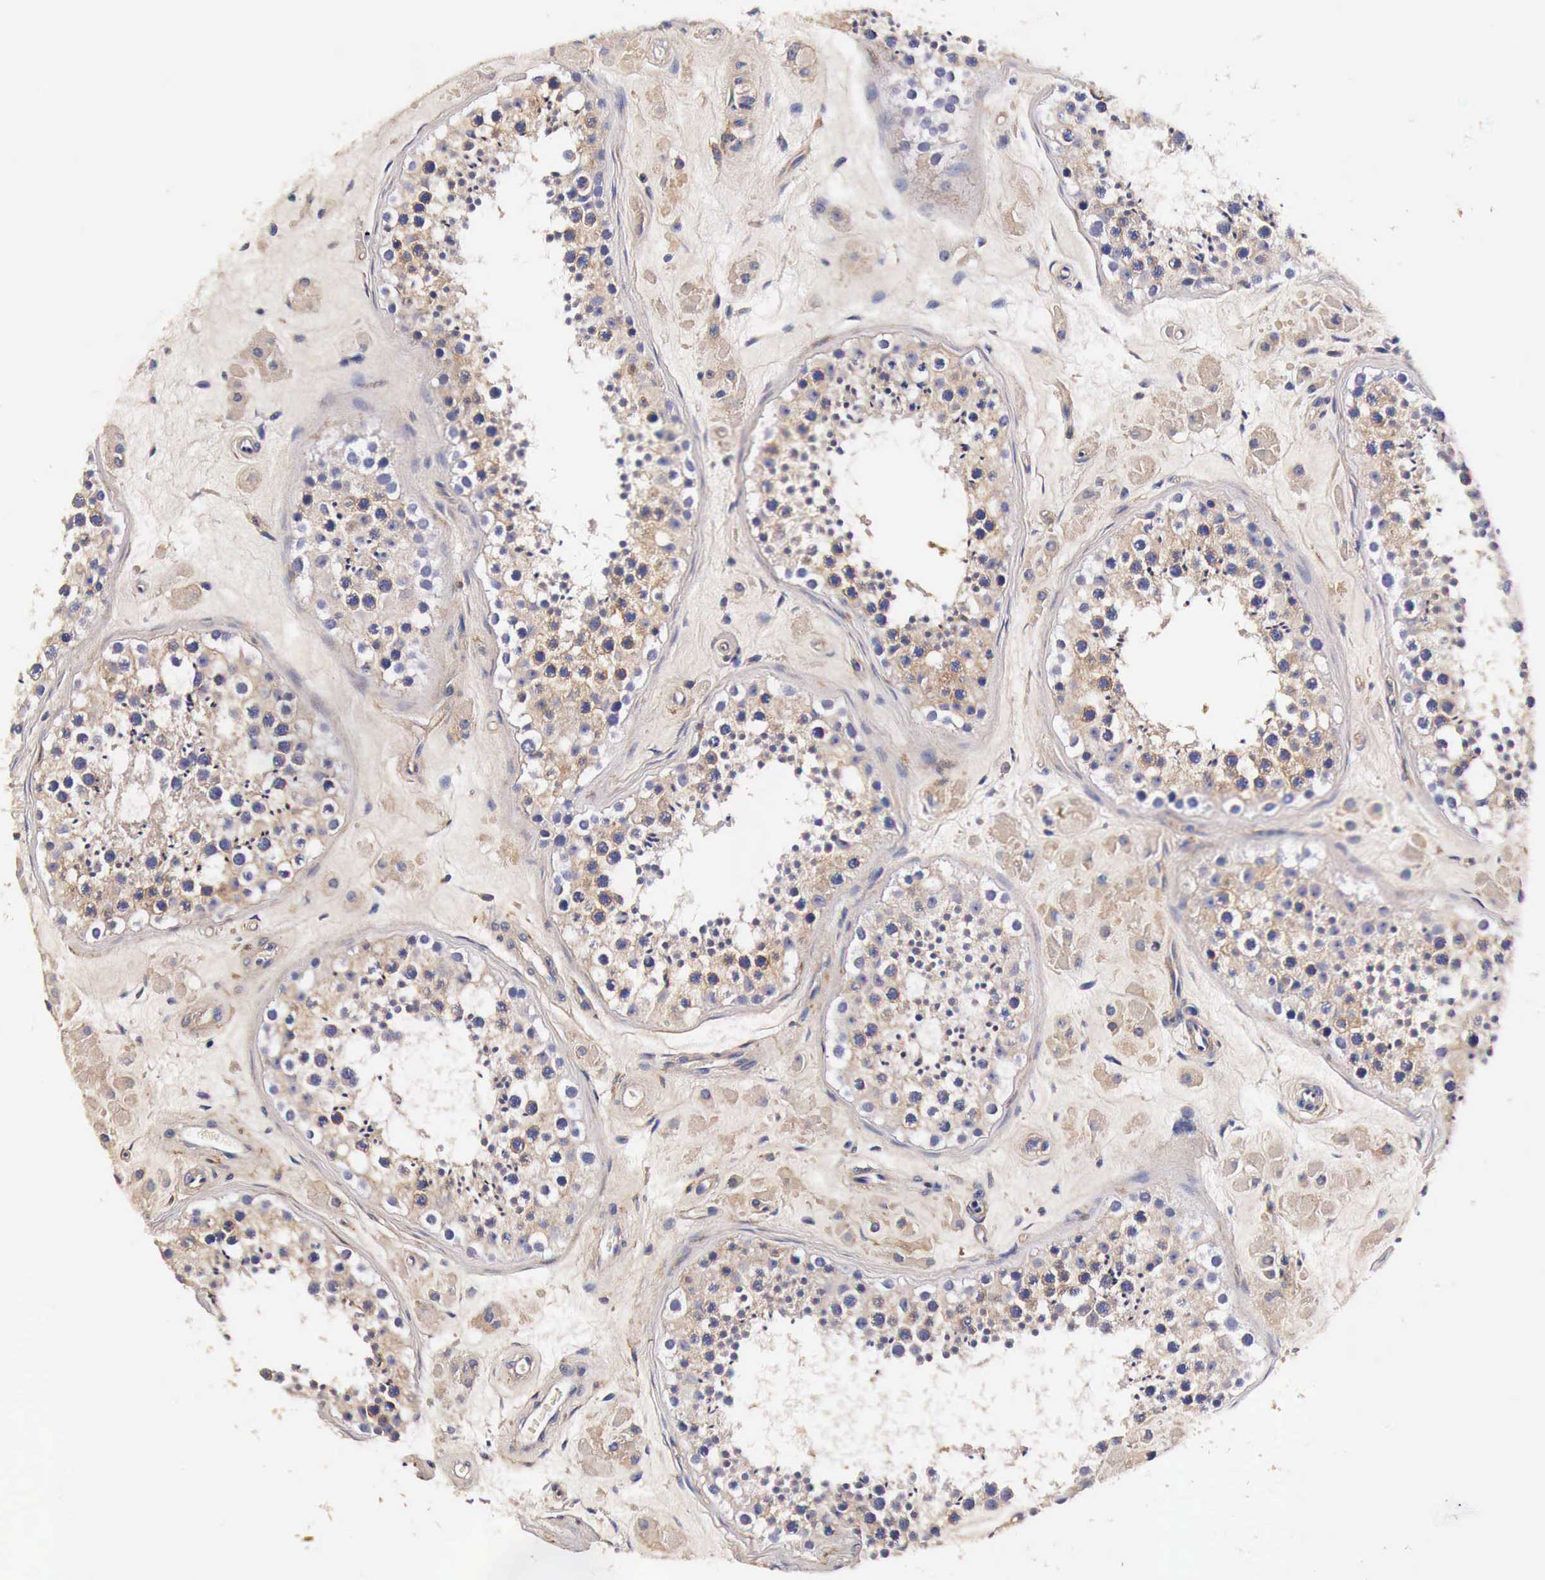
{"staining": {"intensity": "weak", "quantity": "<25%", "location": "cytoplasmic/membranous"}, "tissue": "testis", "cell_type": "Cells in seminiferous ducts", "image_type": "normal", "snomed": [{"axis": "morphology", "description": "Normal tissue, NOS"}, {"axis": "topography", "description": "Testis"}], "caption": "Photomicrograph shows no protein expression in cells in seminiferous ducts of normal testis.", "gene": "RP2", "patient": {"sex": "male", "age": 38}}